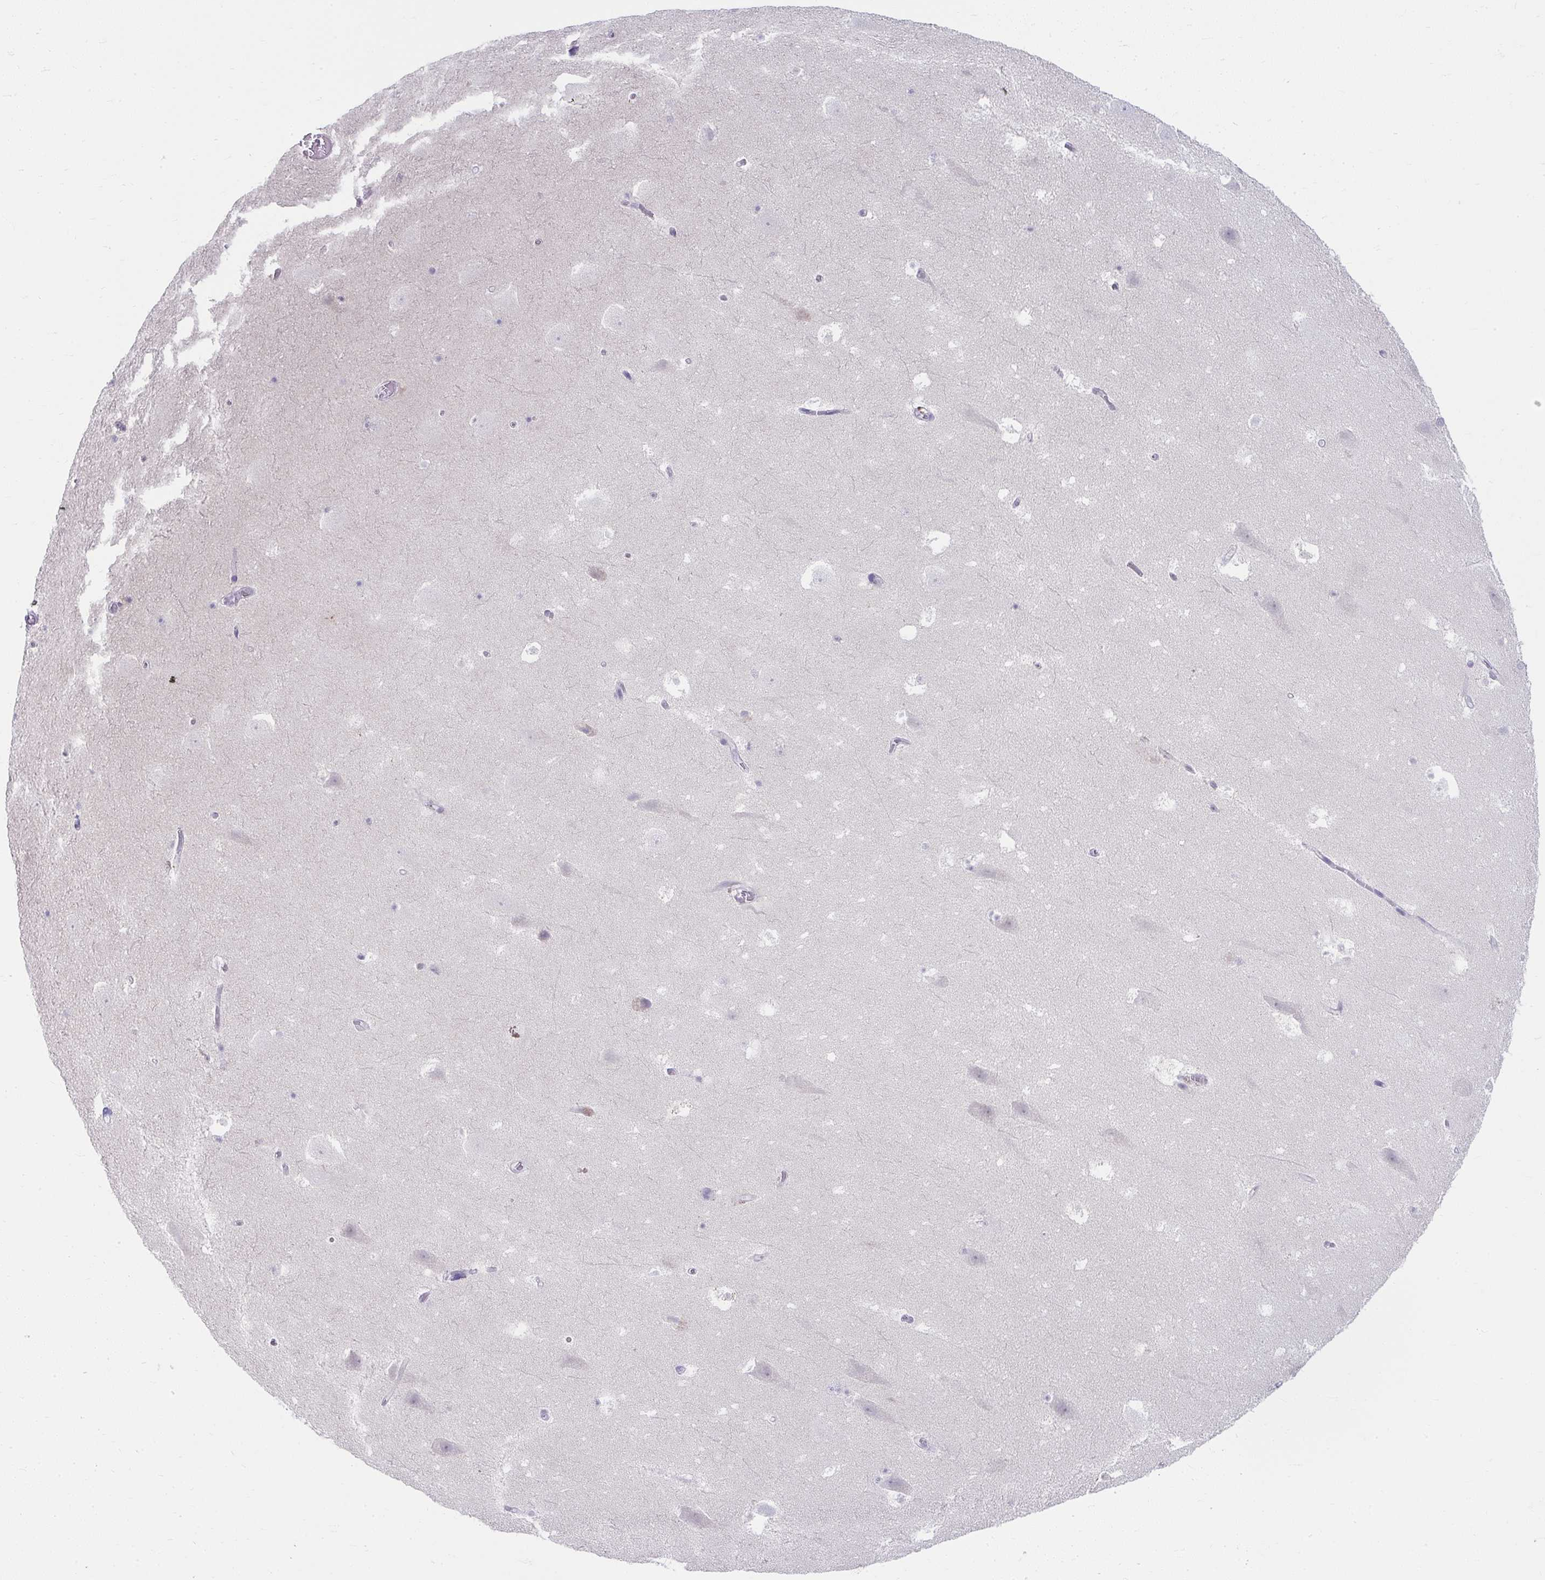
{"staining": {"intensity": "negative", "quantity": "none", "location": "none"}, "tissue": "hippocampus", "cell_type": "Glial cells", "image_type": "normal", "snomed": [{"axis": "morphology", "description": "Normal tissue, NOS"}, {"axis": "topography", "description": "Hippocampus"}], "caption": "DAB immunohistochemical staining of benign hippocampus displays no significant positivity in glial cells.", "gene": "UGT3A2", "patient": {"sex": "female", "age": 42}}